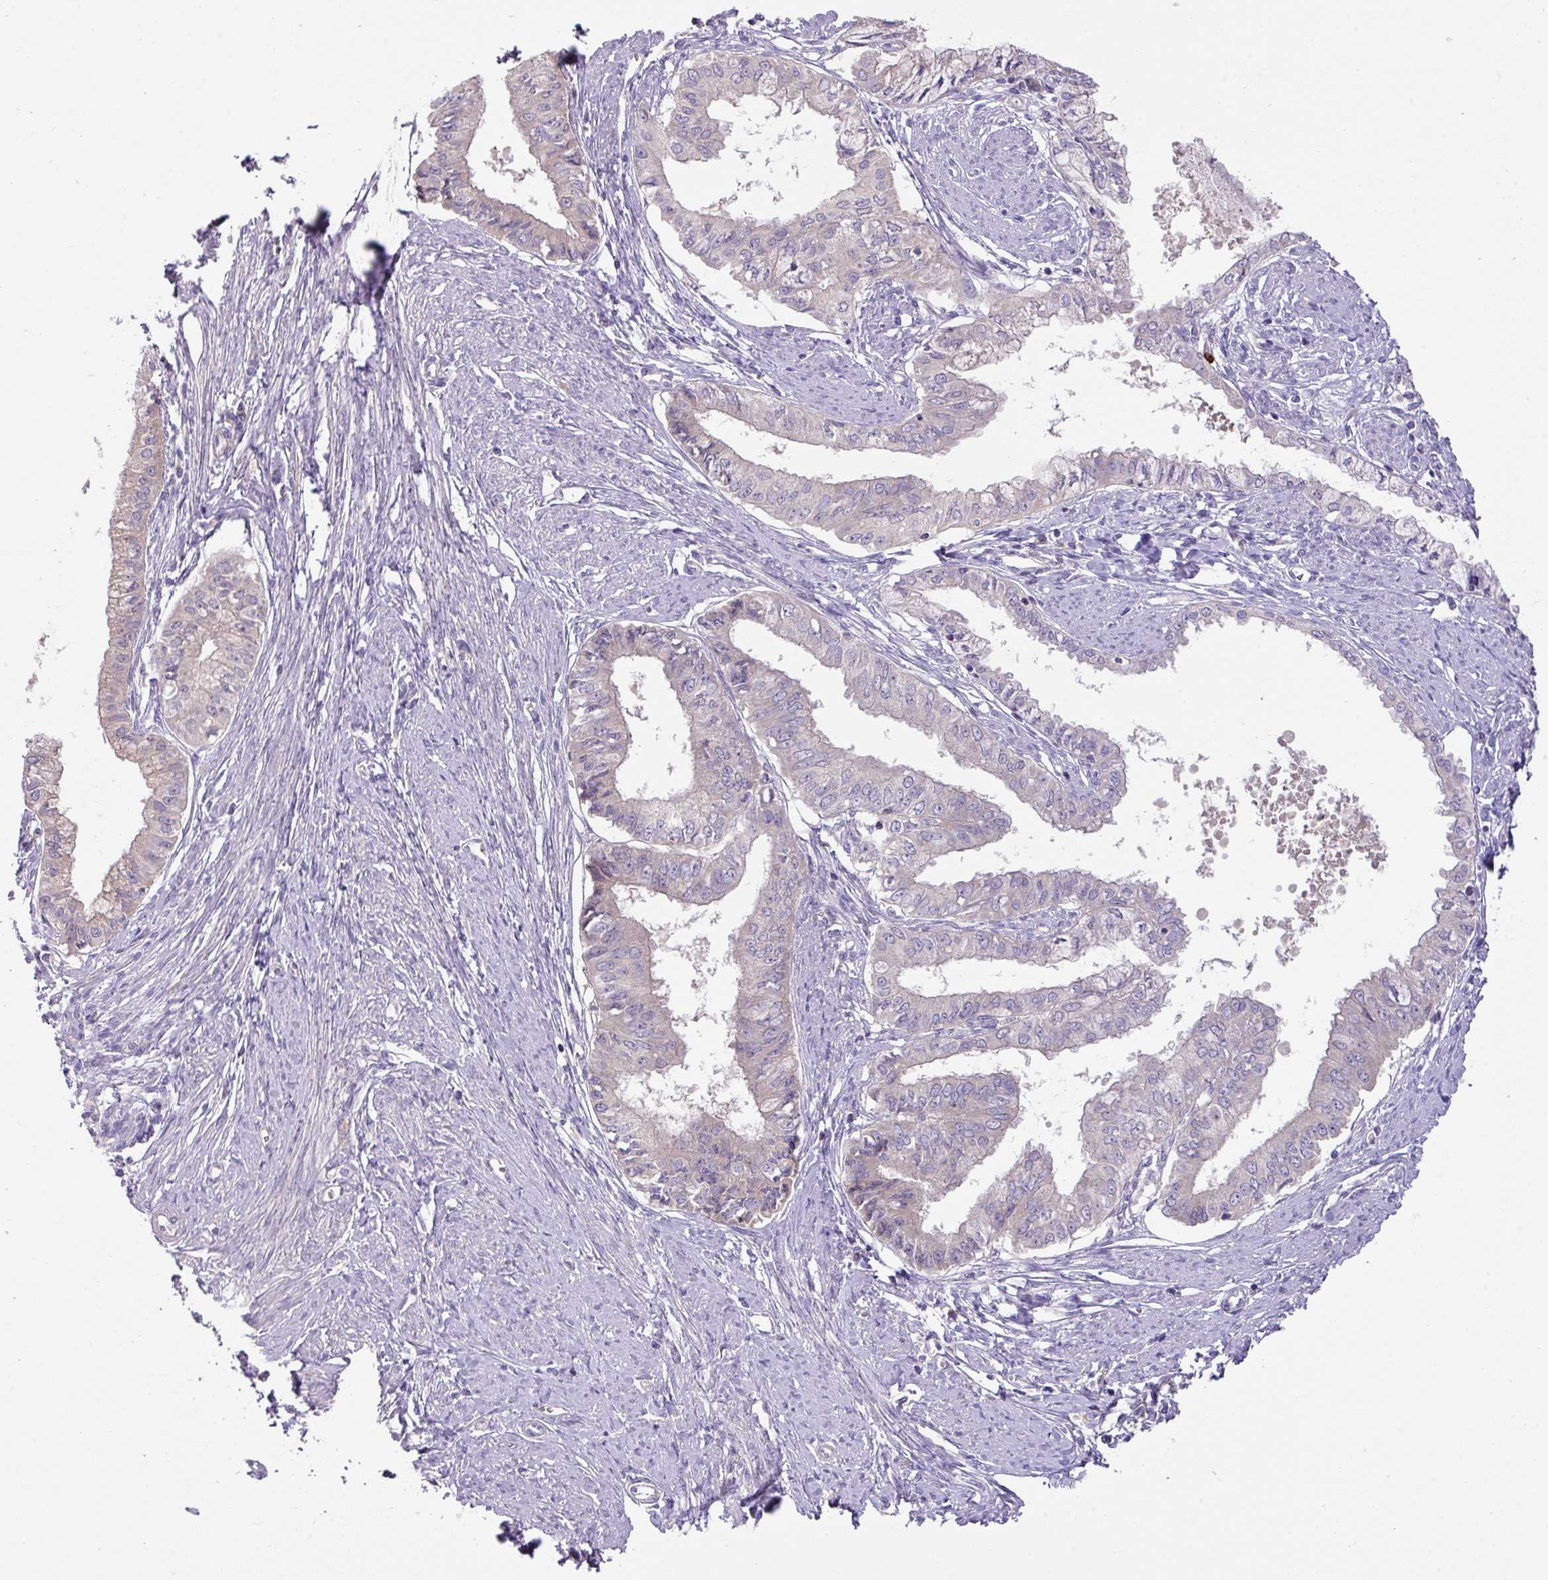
{"staining": {"intensity": "weak", "quantity": "<25%", "location": "cytoplasmic/membranous"}, "tissue": "endometrial cancer", "cell_type": "Tumor cells", "image_type": "cancer", "snomed": [{"axis": "morphology", "description": "Adenocarcinoma, NOS"}, {"axis": "topography", "description": "Endometrium"}], "caption": "Endometrial cancer stained for a protein using immunohistochemistry (IHC) exhibits no positivity tumor cells.", "gene": "ZNF394", "patient": {"sex": "female", "age": 76}}